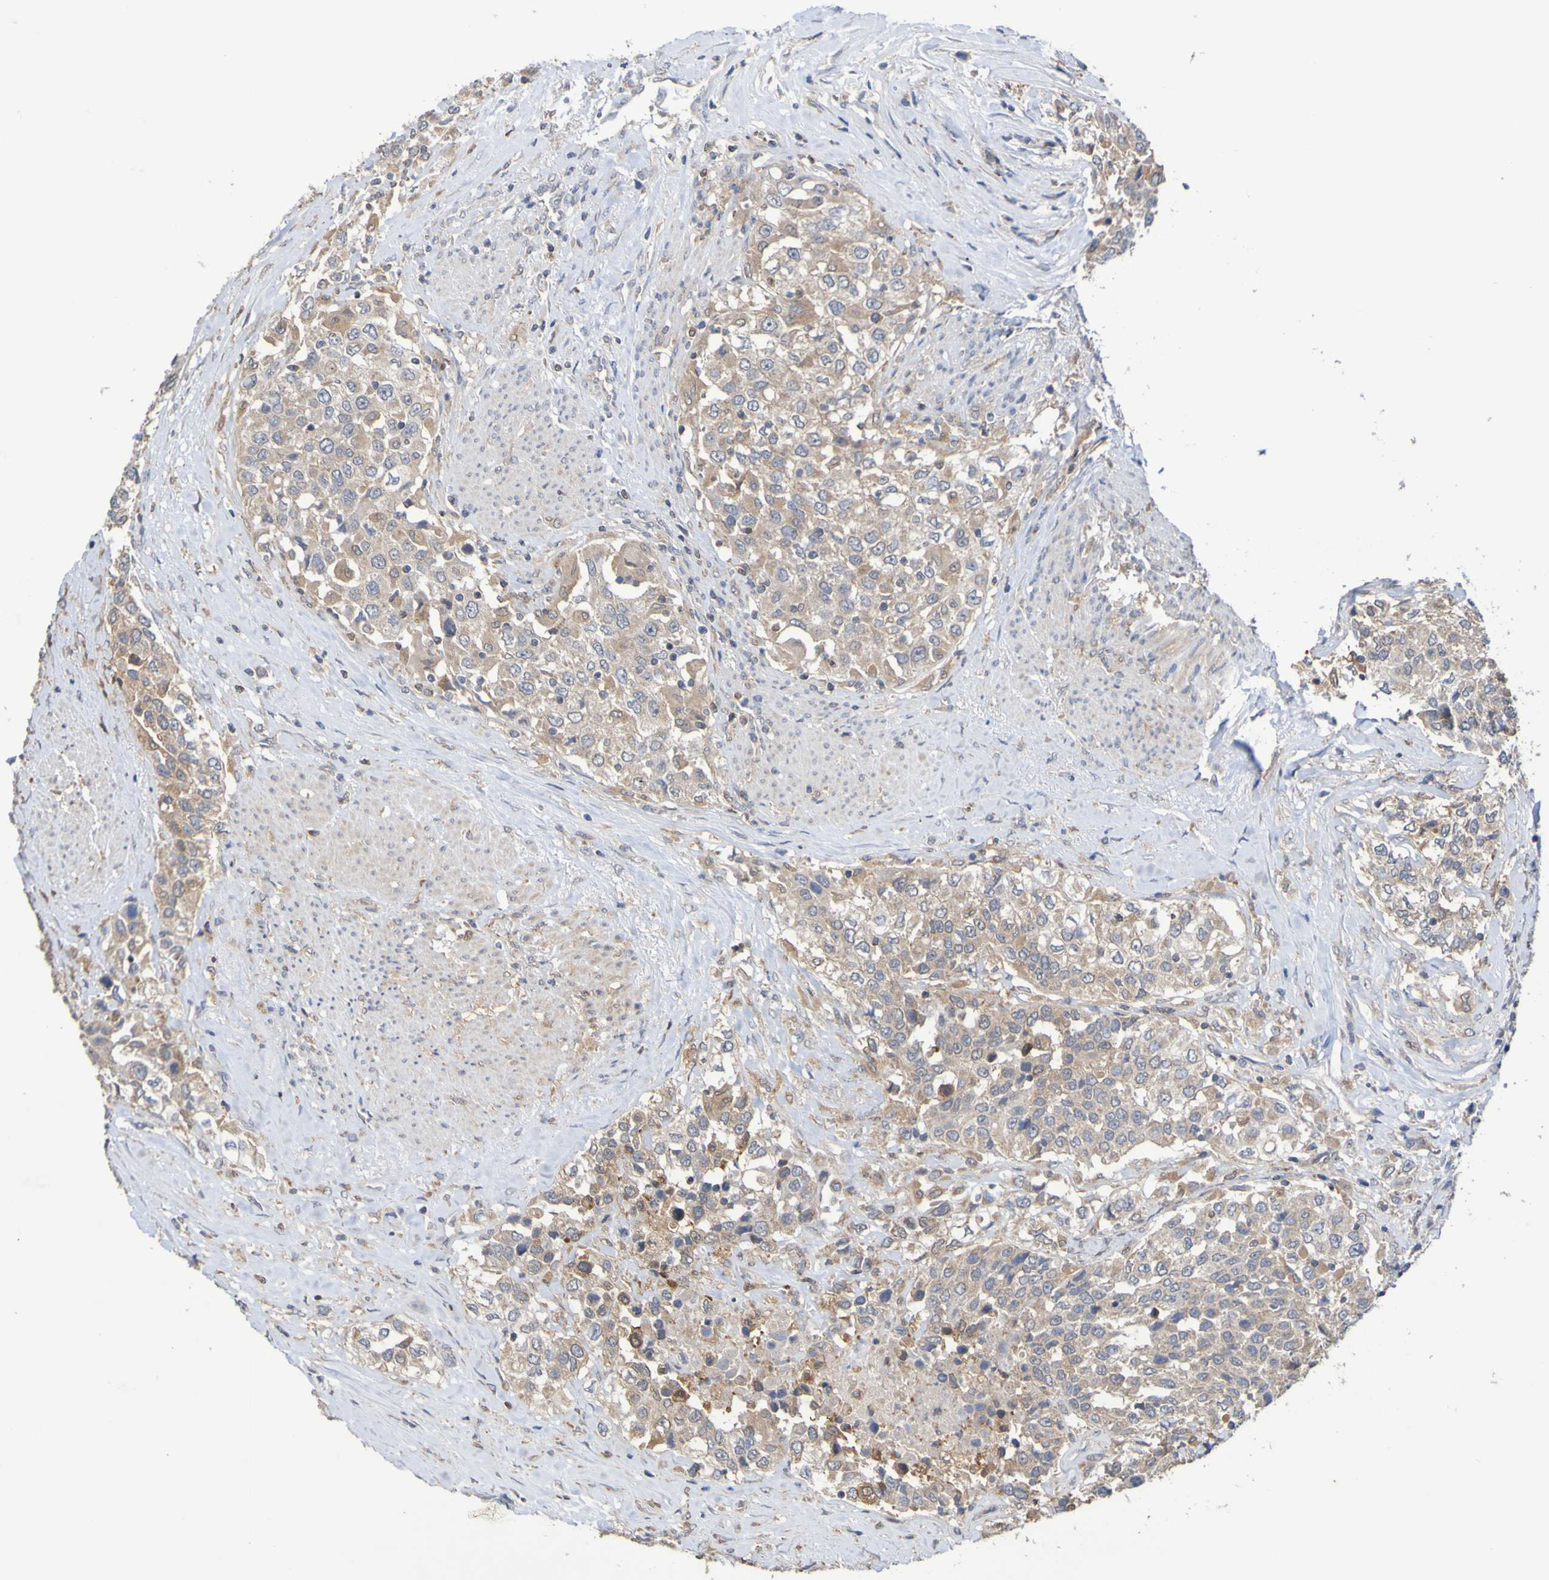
{"staining": {"intensity": "moderate", "quantity": ">75%", "location": "cytoplasmic/membranous"}, "tissue": "urothelial cancer", "cell_type": "Tumor cells", "image_type": "cancer", "snomed": [{"axis": "morphology", "description": "Urothelial carcinoma, High grade"}, {"axis": "topography", "description": "Urinary bladder"}], "caption": "Immunohistochemical staining of human urothelial carcinoma (high-grade) exhibits moderate cytoplasmic/membranous protein positivity in approximately >75% of tumor cells.", "gene": "C3orf18", "patient": {"sex": "female", "age": 80}}